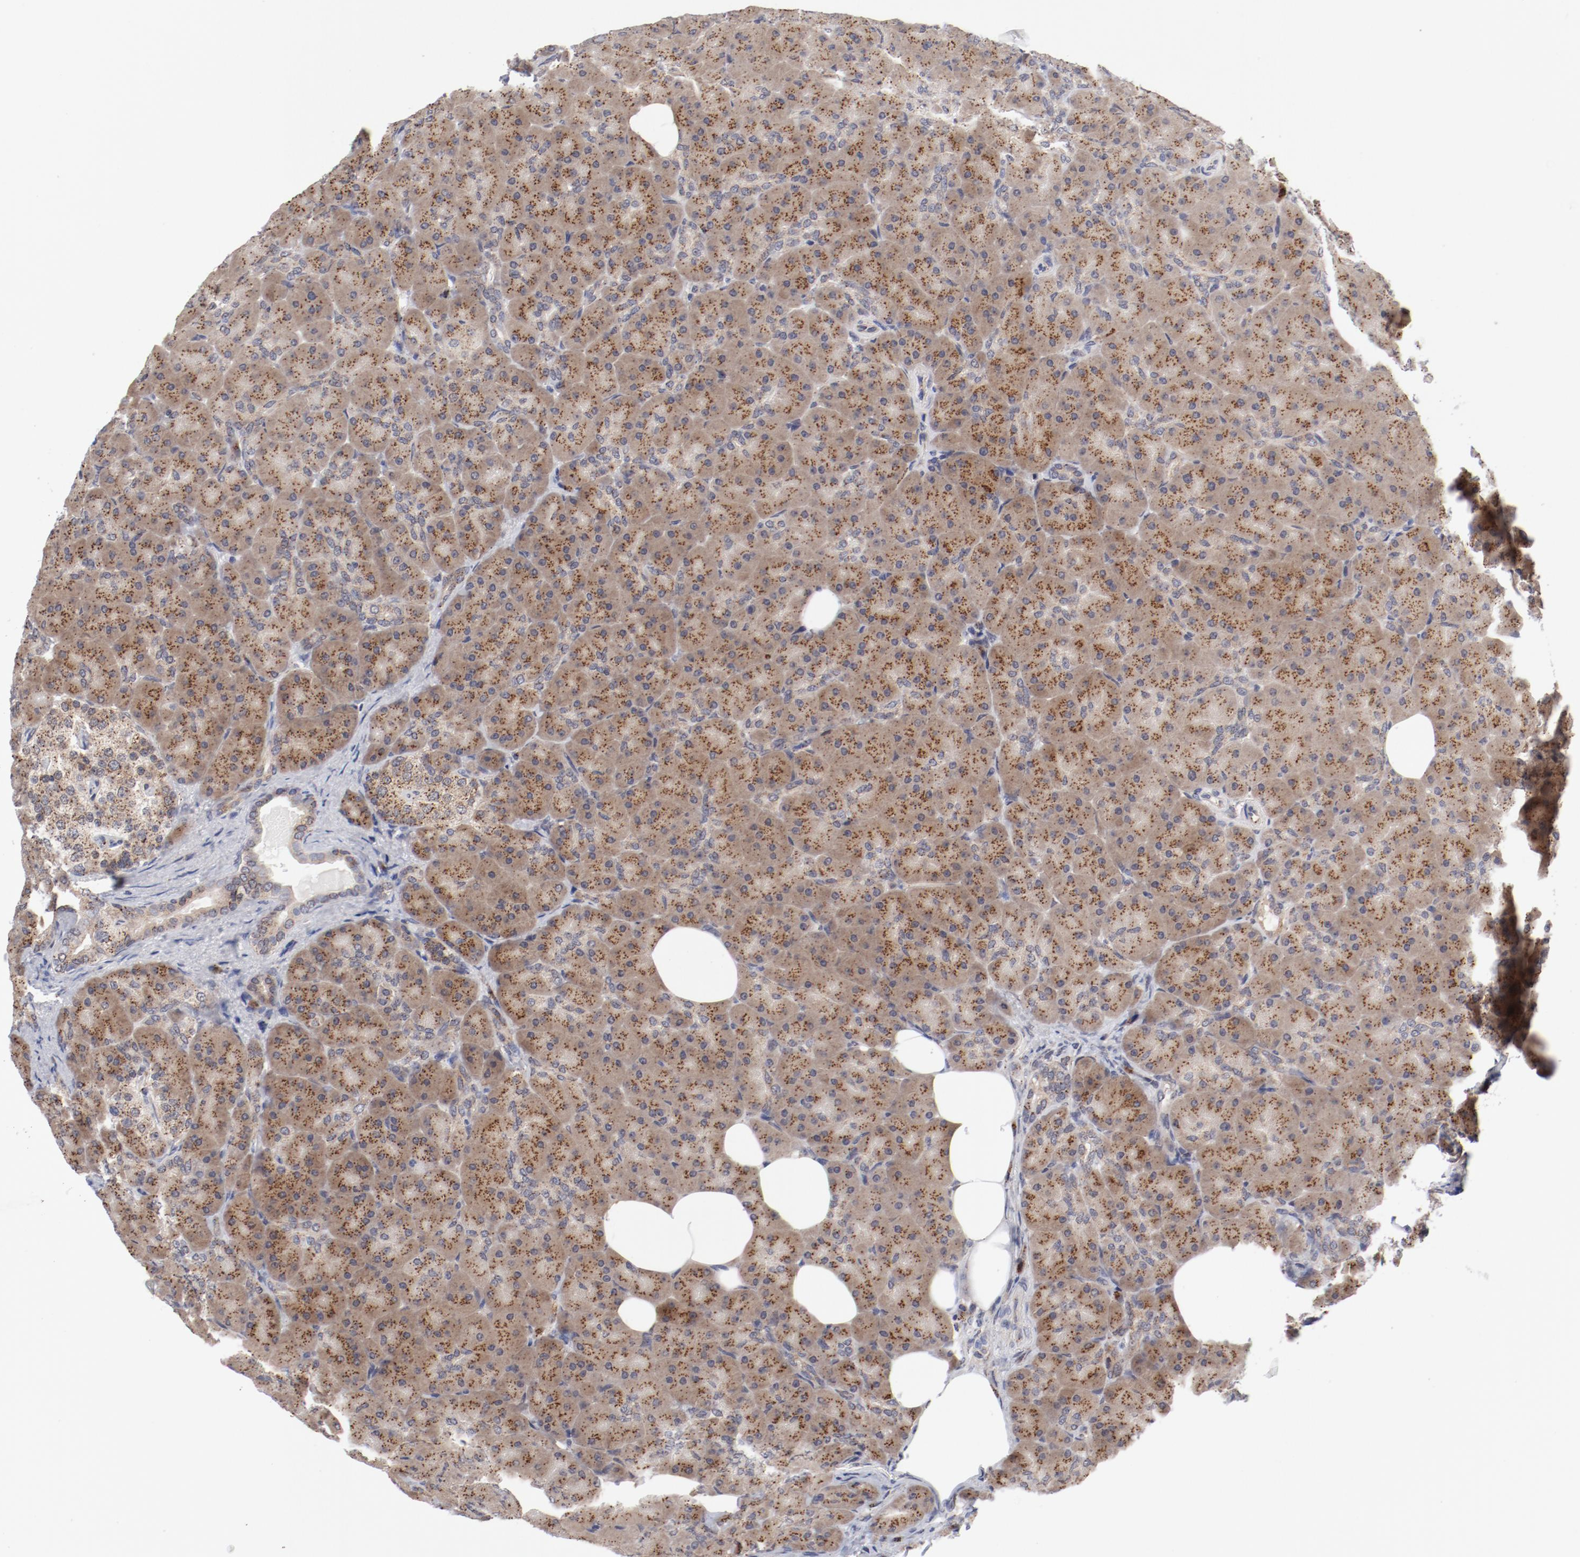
{"staining": {"intensity": "weak", "quantity": ">75%", "location": "cytoplasmic/membranous"}, "tissue": "pancreas", "cell_type": "Exocrine glandular cells", "image_type": "normal", "snomed": [{"axis": "morphology", "description": "Normal tissue, NOS"}, {"axis": "topography", "description": "Pancreas"}], "caption": "Immunohistochemical staining of normal human pancreas displays >75% levels of weak cytoplasmic/membranous protein staining in about >75% of exocrine glandular cells.", "gene": "RPL12", "patient": {"sex": "male", "age": 66}}